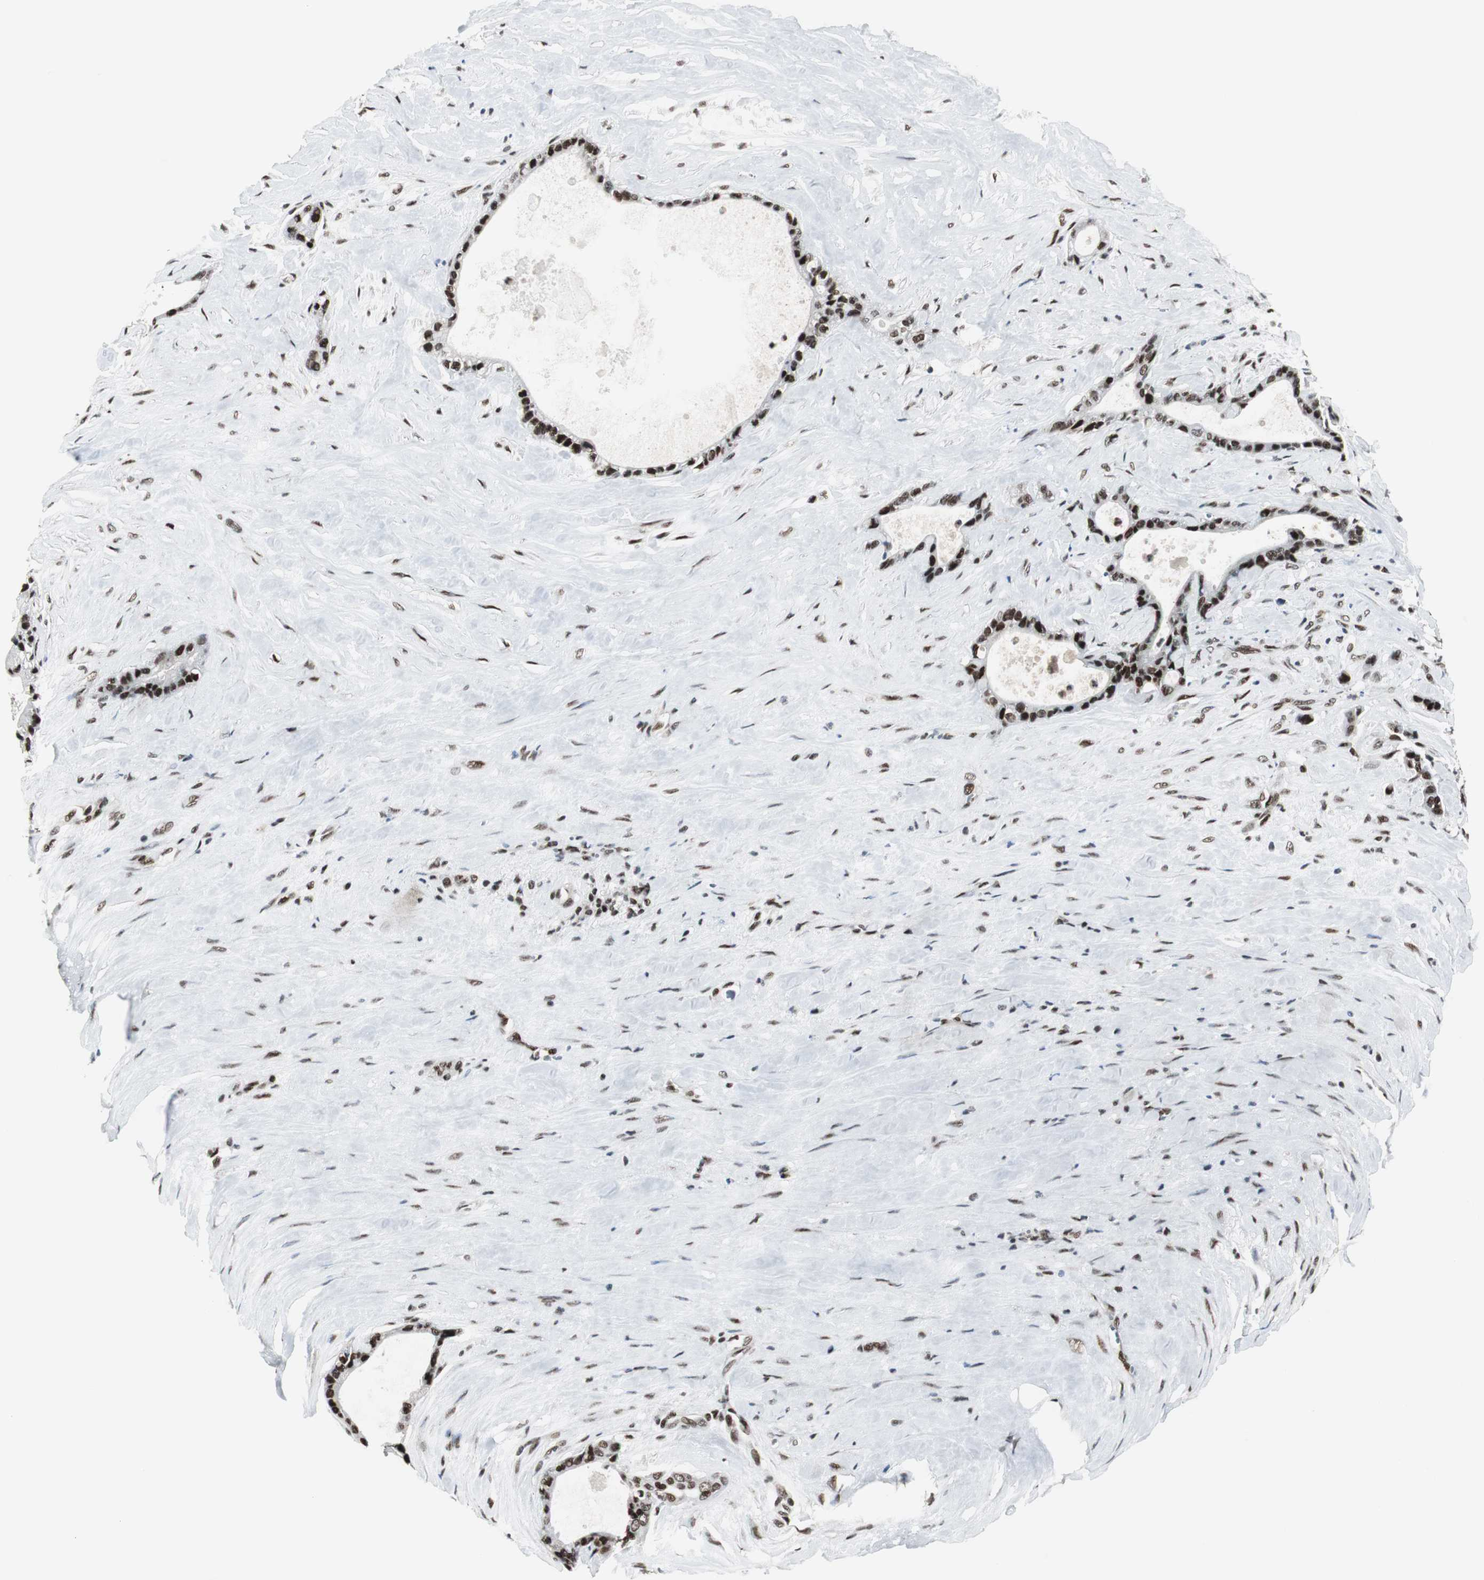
{"staining": {"intensity": "strong", "quantity": ">75%", "location": "nuclear"}, "tissue": "liver cancer", "cell_type": "Tumor cells", "image_type": "cancer", "snomed": [{"axis": "morphology", "description": "Cholangiocarcinoma"}, {"axis": "topography", "description": "Liver"}], "caption": "A high-resolution histopathology image shows immunohistochemistry staining of liver cancer (cholangiocarcinoma), which exhibits strong nuclear expression in about >75% of tumor cells.", "gene": "CDK9", "patient": {"sex": "female", "age": 55}}